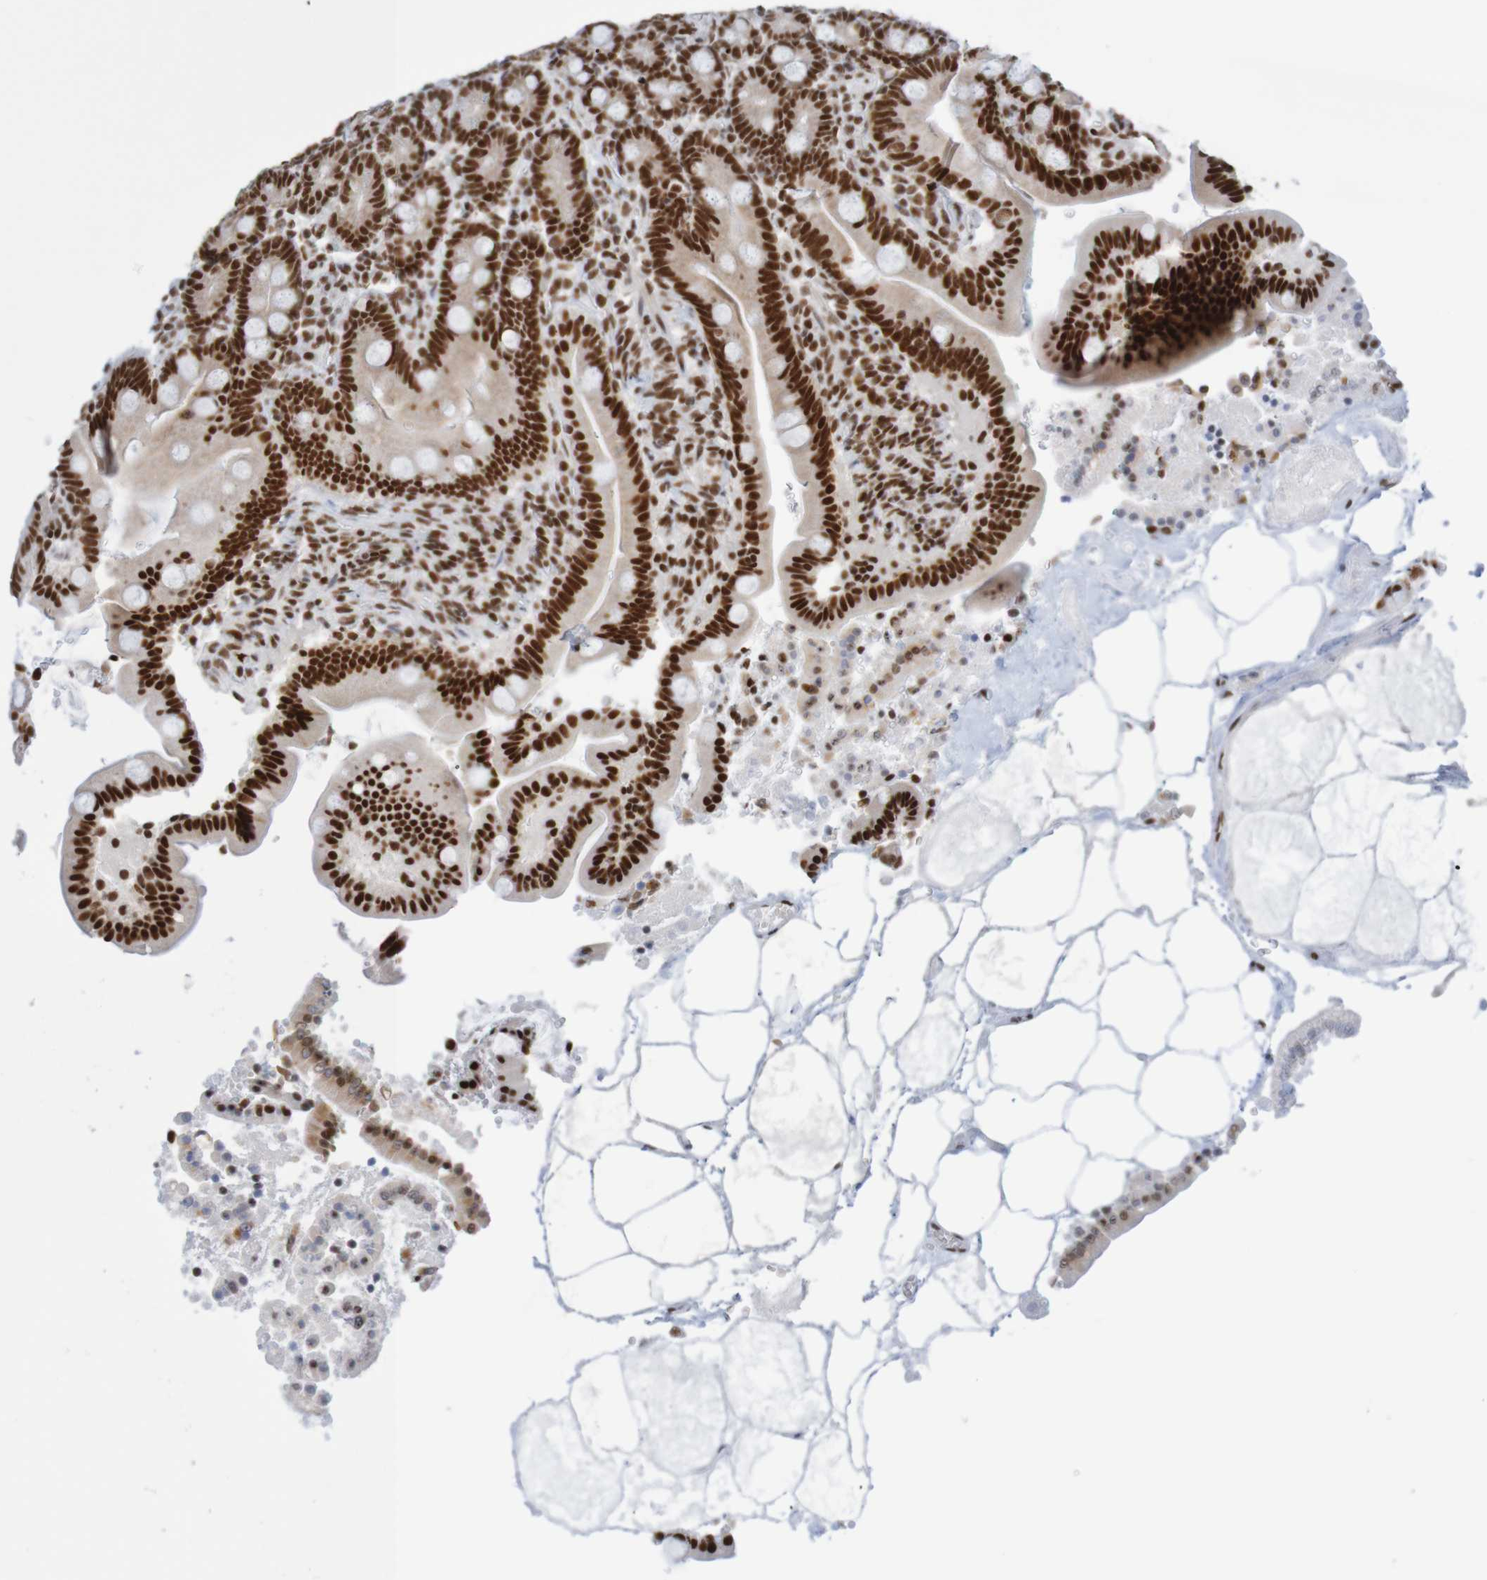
{"staining": {"intensity": "strong", "quantity": ">75%", "location": "nuclear"}, "tissue": "duodenum", "cell_type": "Glandular cells", "image_type": "normal", "snomed": [{"axis": "morphology", "description": "Normal tissue, NOS"}, {"axis": "topography", "description": "Duodenum"}], "caption": "This micrograph exhibits immunohistochemistry (IHC) staining of benign human duodenum, with high strong nuclear positivity in approximately >75% of glandular cells.", "gene": "THRAP3", "patient": {"sex": "male", "age": 54}}